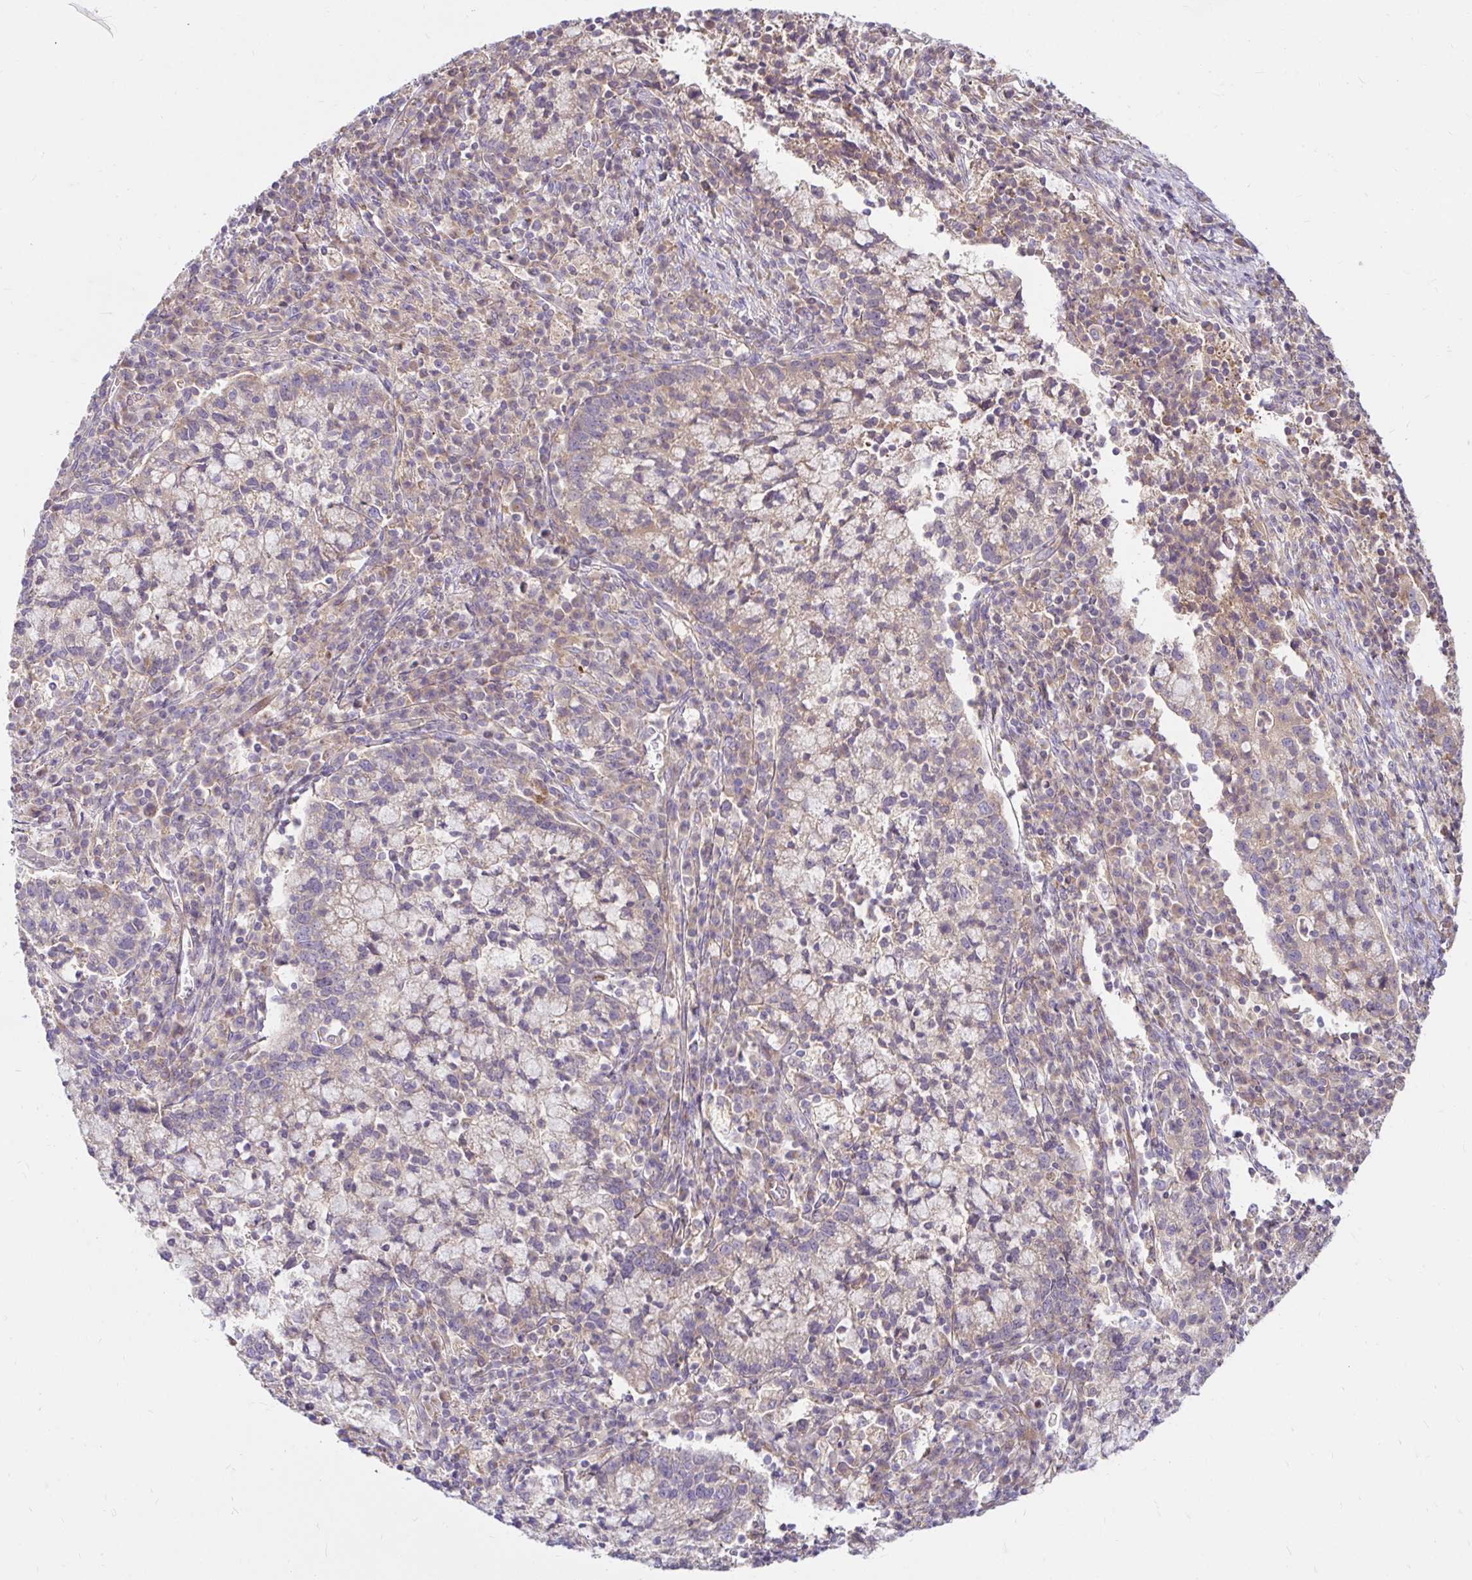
{"staining": {"intensity": "weak", "quantity": "25%-75%", "location": "cytoplasmic/membranous"}, "tissue": "cervical cancer", "cell_type": "Tumor cells", "image_type": "cancer", "snomed": [{"axis": "morphology", "description": "Normal tissue, NOS"}, {"axis": "morphology", "description": "Adenocarcinoma, NOS"}, {"axis": "topography", "description": "Cervix"}], "caption": "High-magnification brightfield microscopy of cervical cancer (adenocarcinoma) stained with DAB (brown) and counterstained with hematoxylin (blue). tumor cells exhibit weak cytoplasmic/membranous staining is present in approximately25%-75% of cells.", "gene": "ITGA2", "patient": {"sex": "female", "age": 44}}